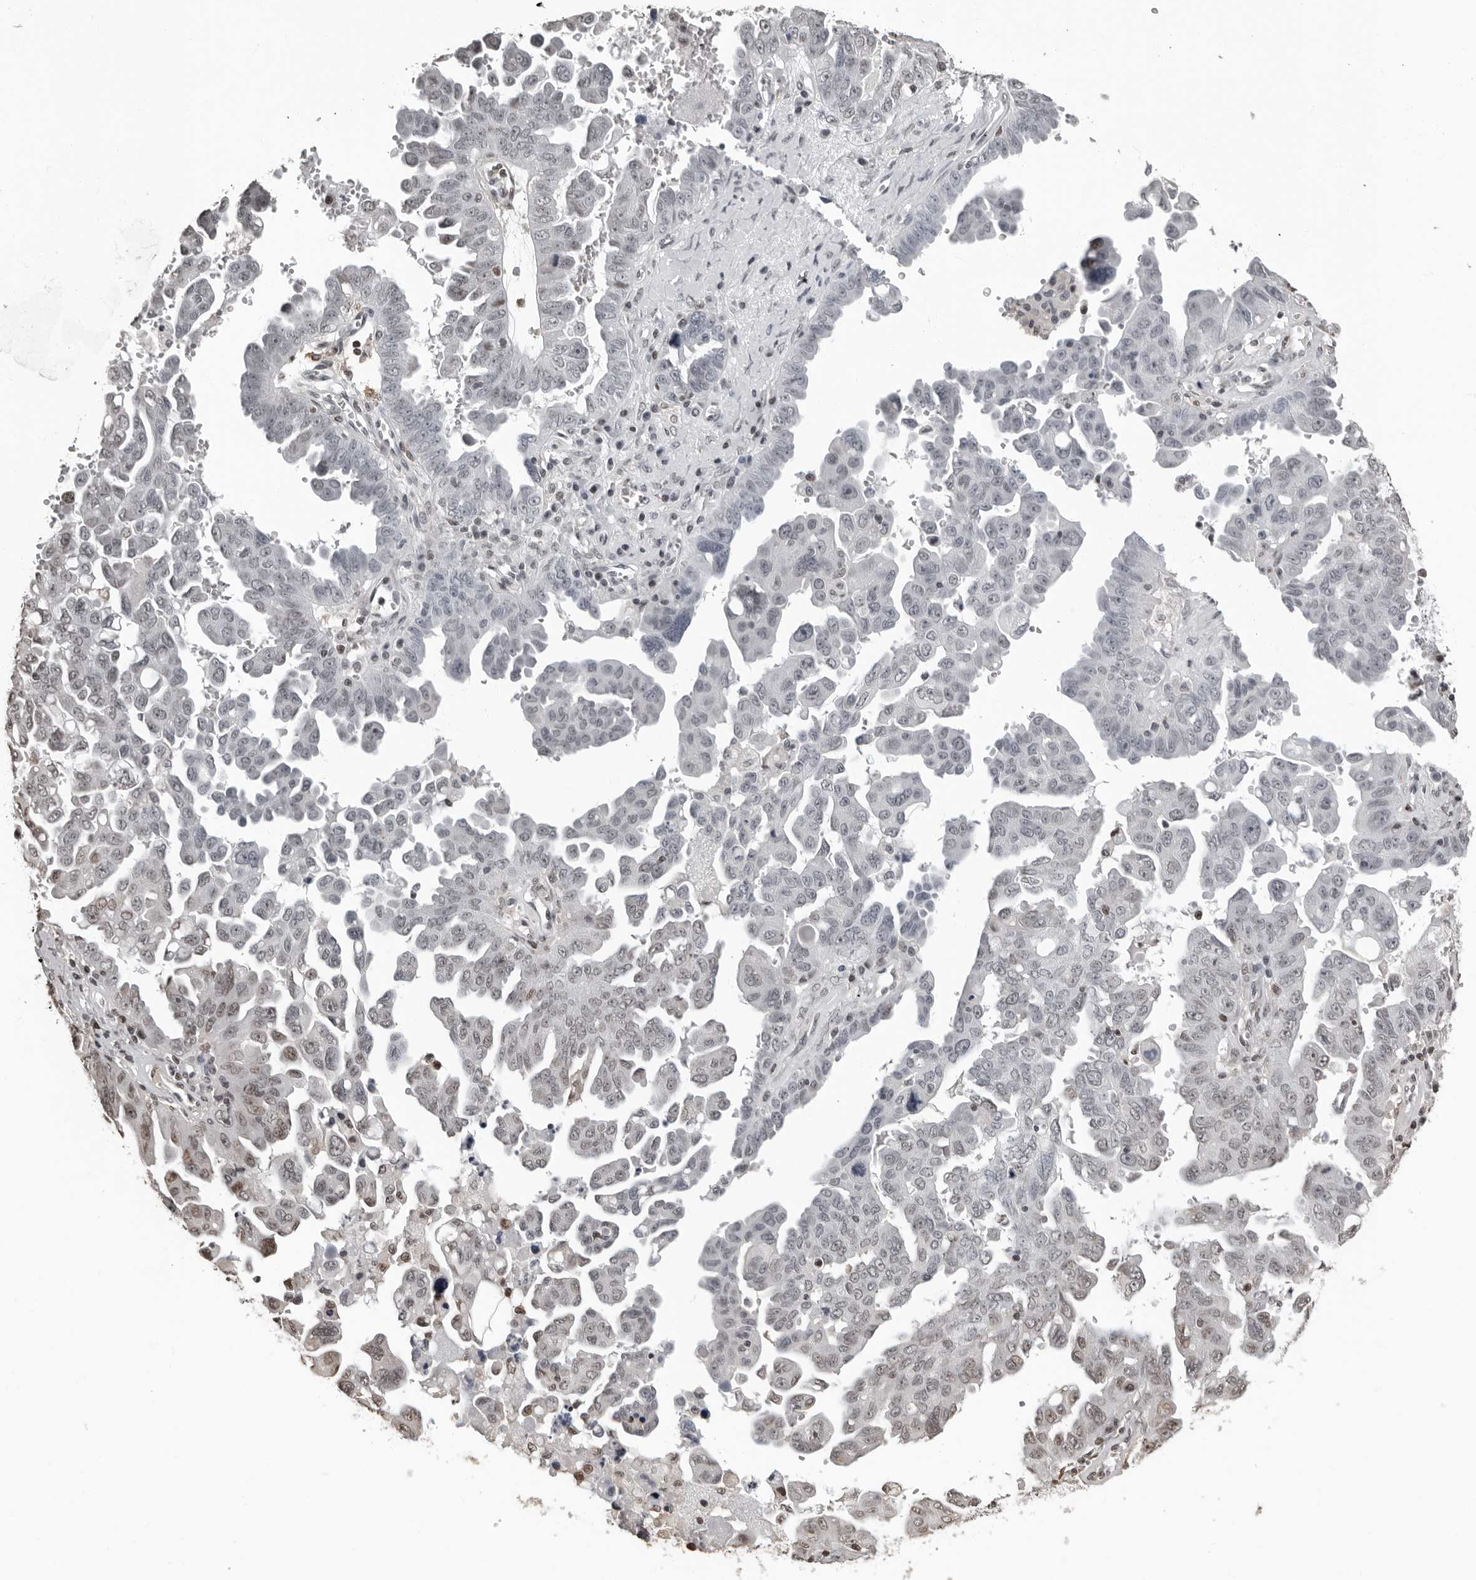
{"staining": {"intensity": "weak", "quantity": "<25%", "location": "nuclear"}, "tissue": "ovarian cancer", "cell_type": "Tumor cells", "image_type": "cancer", "snomed": [{"axis": "morphology", "description": "Carcinoma, endometroid"}, {"axis": "topography", "description": "Ovary"}], "caption": "Ovarian endometroid carcinoma was stained to show a protein in brown. There is no significant staining in tumor cells.", "gene": "ORC1", "patient": {"sex": "female", "age": 62}}